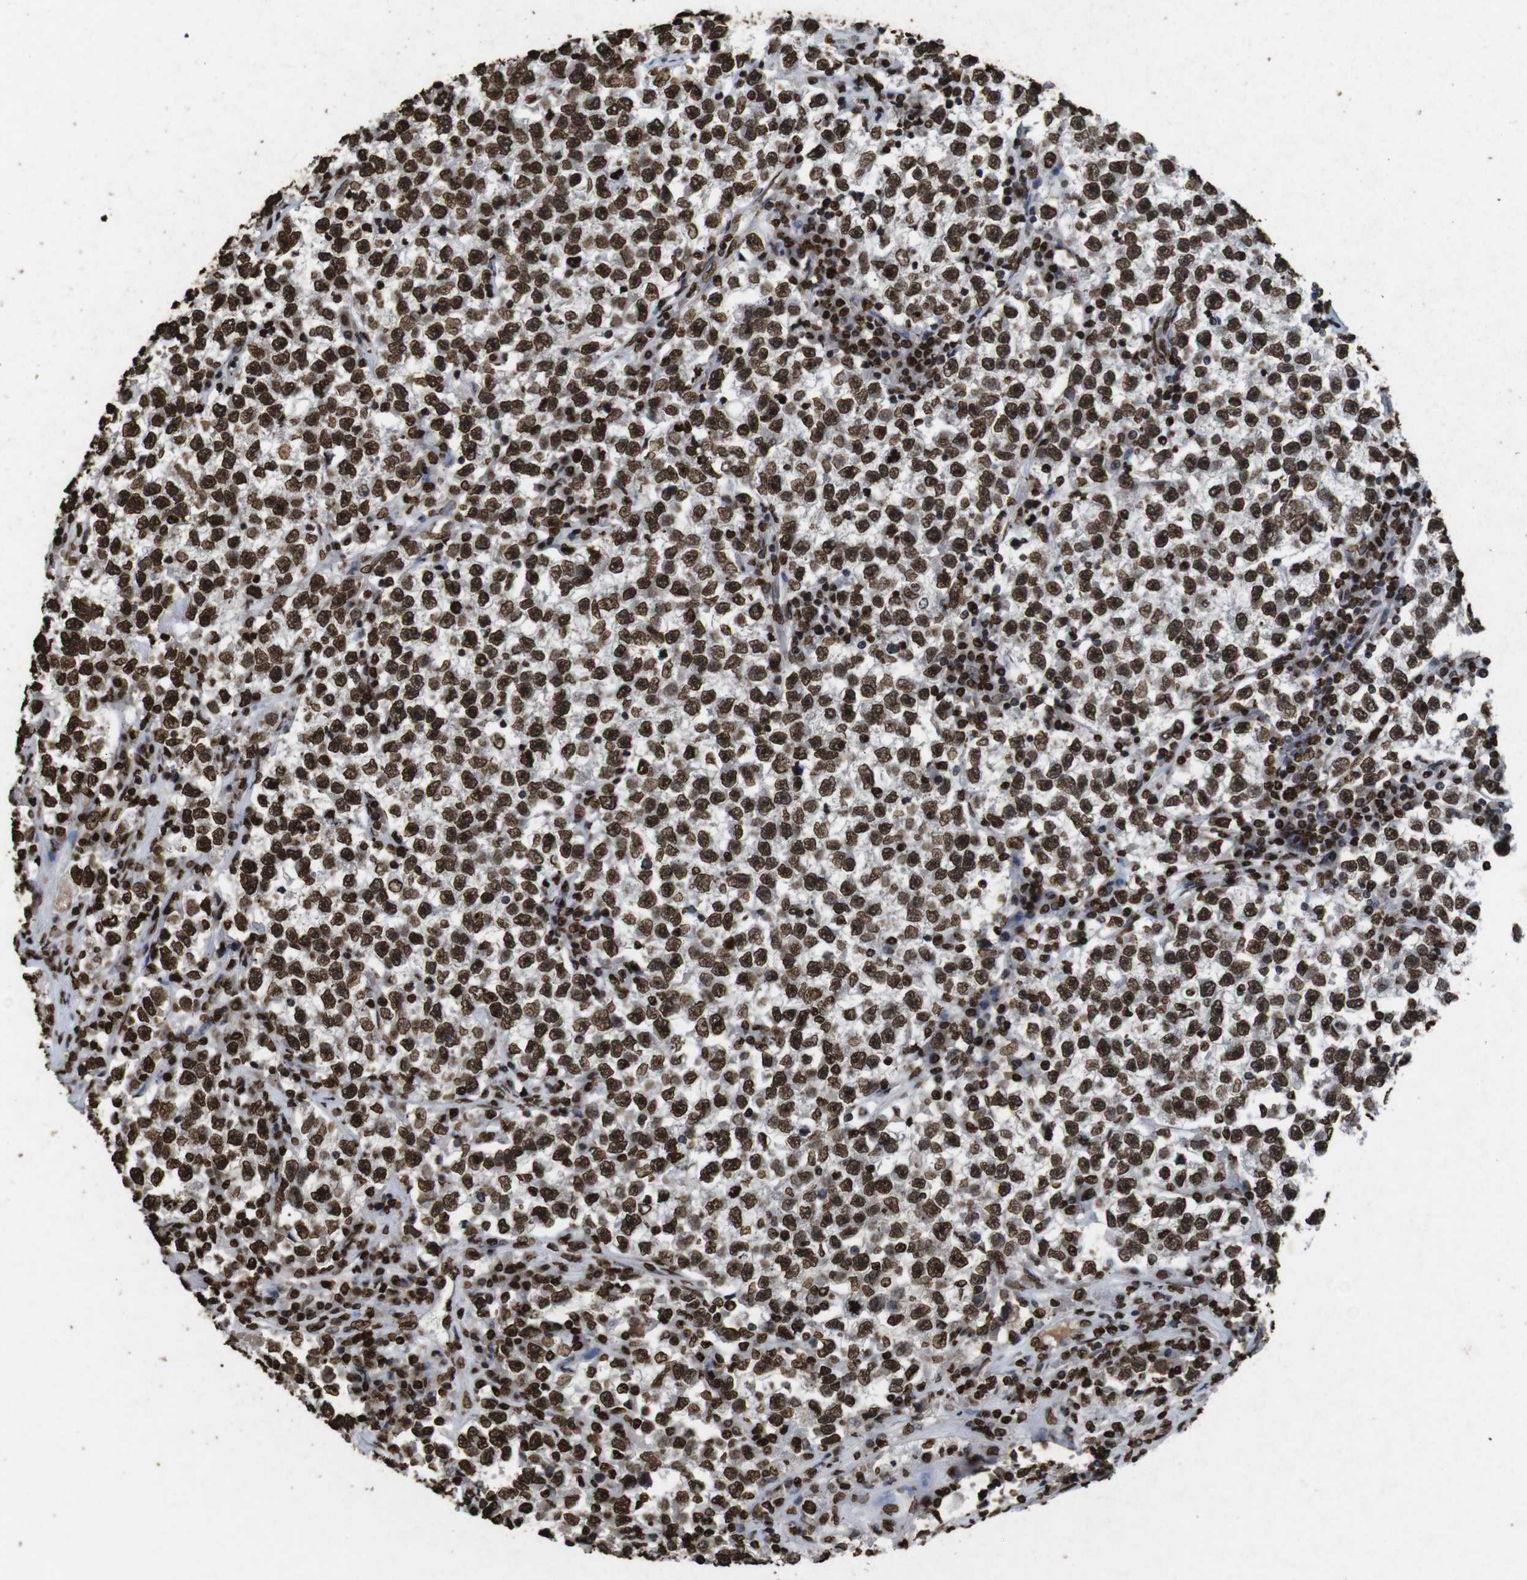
{"staining": {"intensity": "strong", "quantity": ">75%", "location": "nuclear"}, "tissue": "testis cancer", "cell_type": "Tumor cells", "image_type": "cancer", "snomed": [{"axis": "morphology", "description": "Seminoma, NOS"}, {"axis": "topography", "description": "Testis"}], "caption": "High-magnification brightfield microscopy of testis cancer (seminoma) stained with DAB (3,3'-diaminobenzidine) (brown) and counterstained with hematoxylin (blue). tumor cells exhibit strong nuclear staining is seen in approximately>75% of cells.", "gene": "MDM2", "patient": {"sex": "male", "age": 22}}